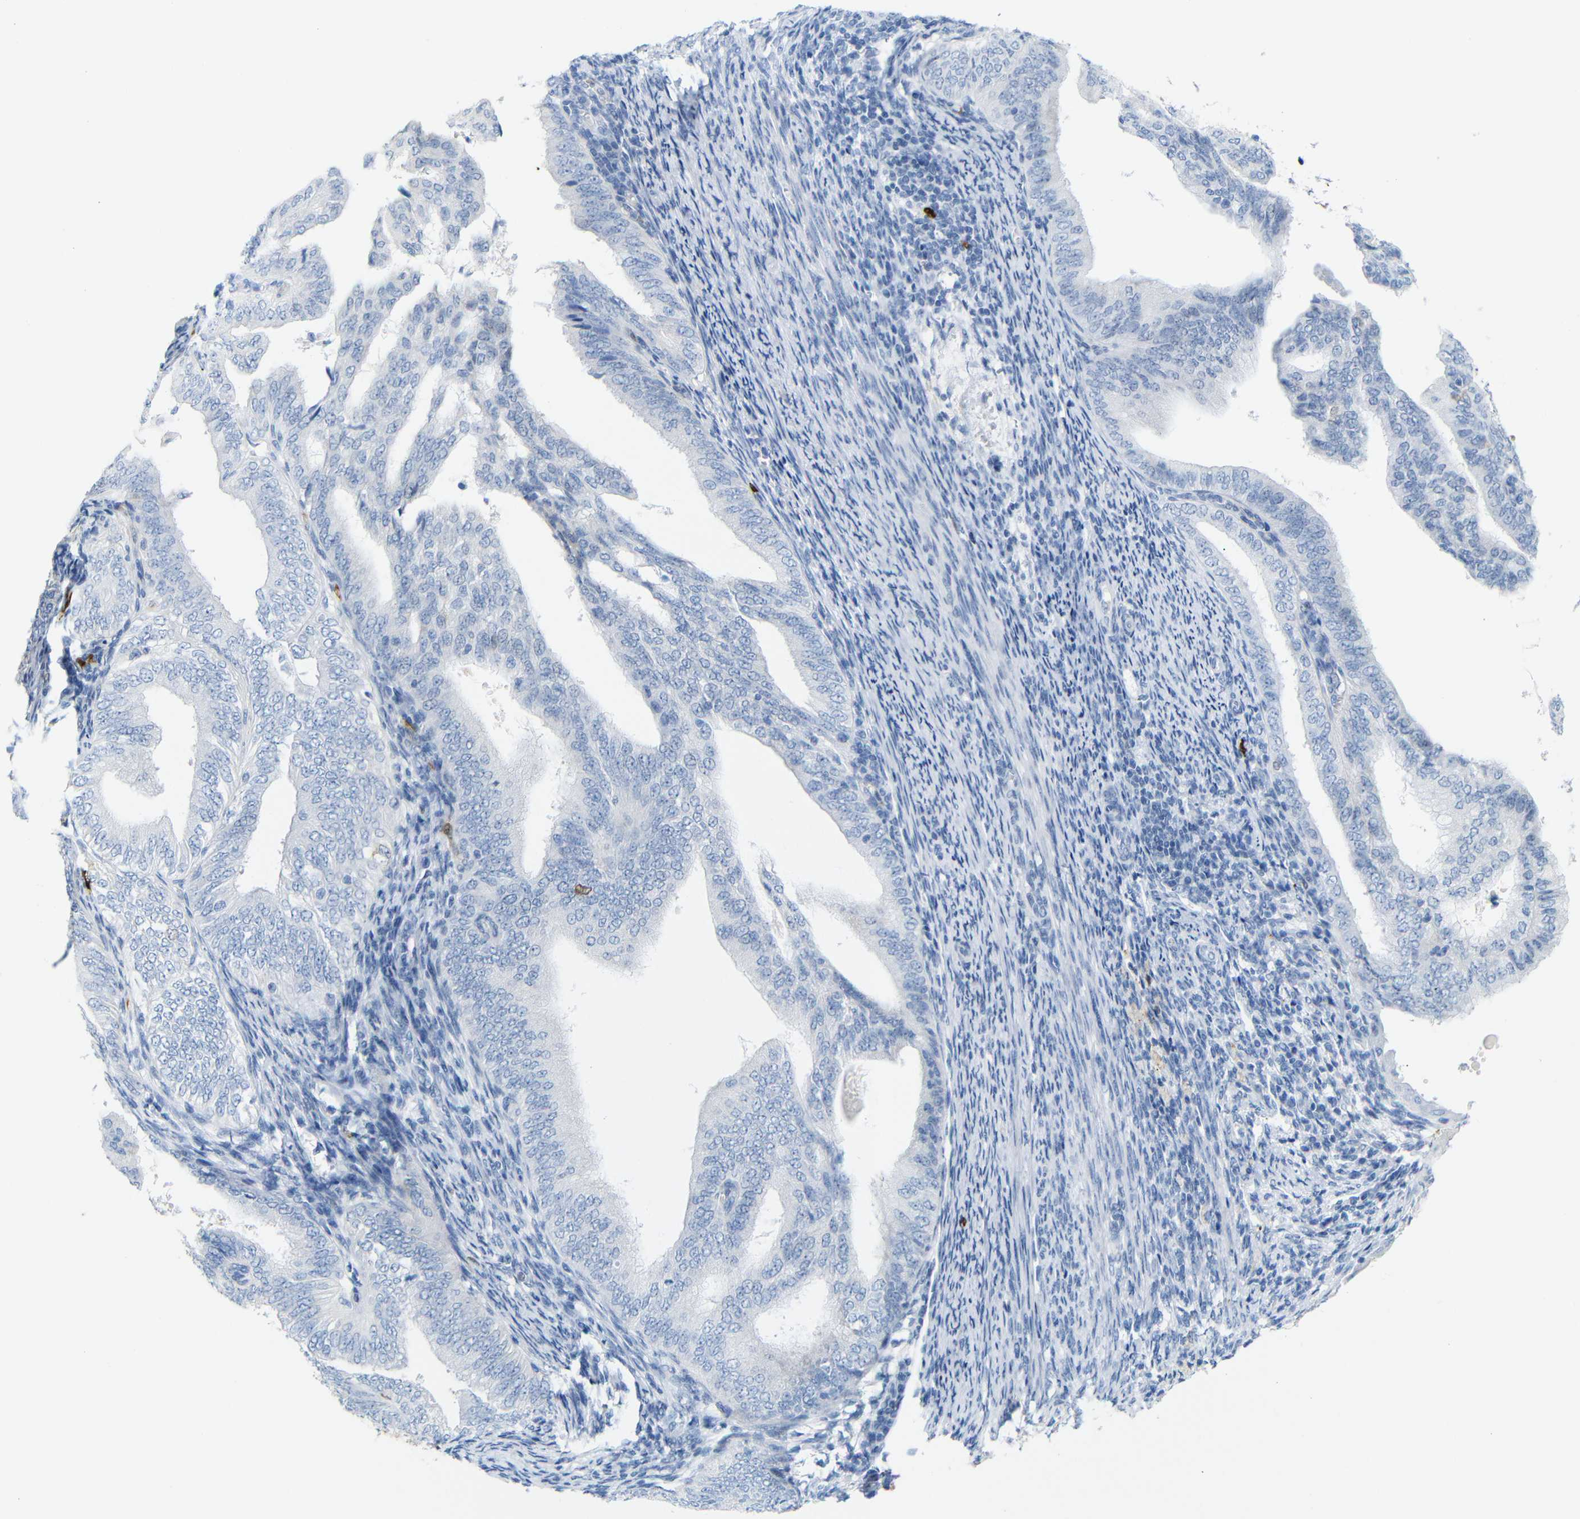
{"staining": {"intensity": "negative", "quantity": "none", "location": "none"}, "tissue": "endometrial cancer", "cell_type": "Tumor cells", "image_type": "cancer", "snomed": [{"axis": "morphology", "description": "Adenocarcinoma, NOS"}, {"axis": "topography", "description": "Endometrium"}], "caption": "Immunohistochemistry (IHC) micrograph of neoplastic tissue: human endometrial cancer (adenocarcinoma) stained with DAB reveals no significant protein positivity in tumor cells.", "gene": "MT1A", "patient": {"sex": "female", "age": 58}}